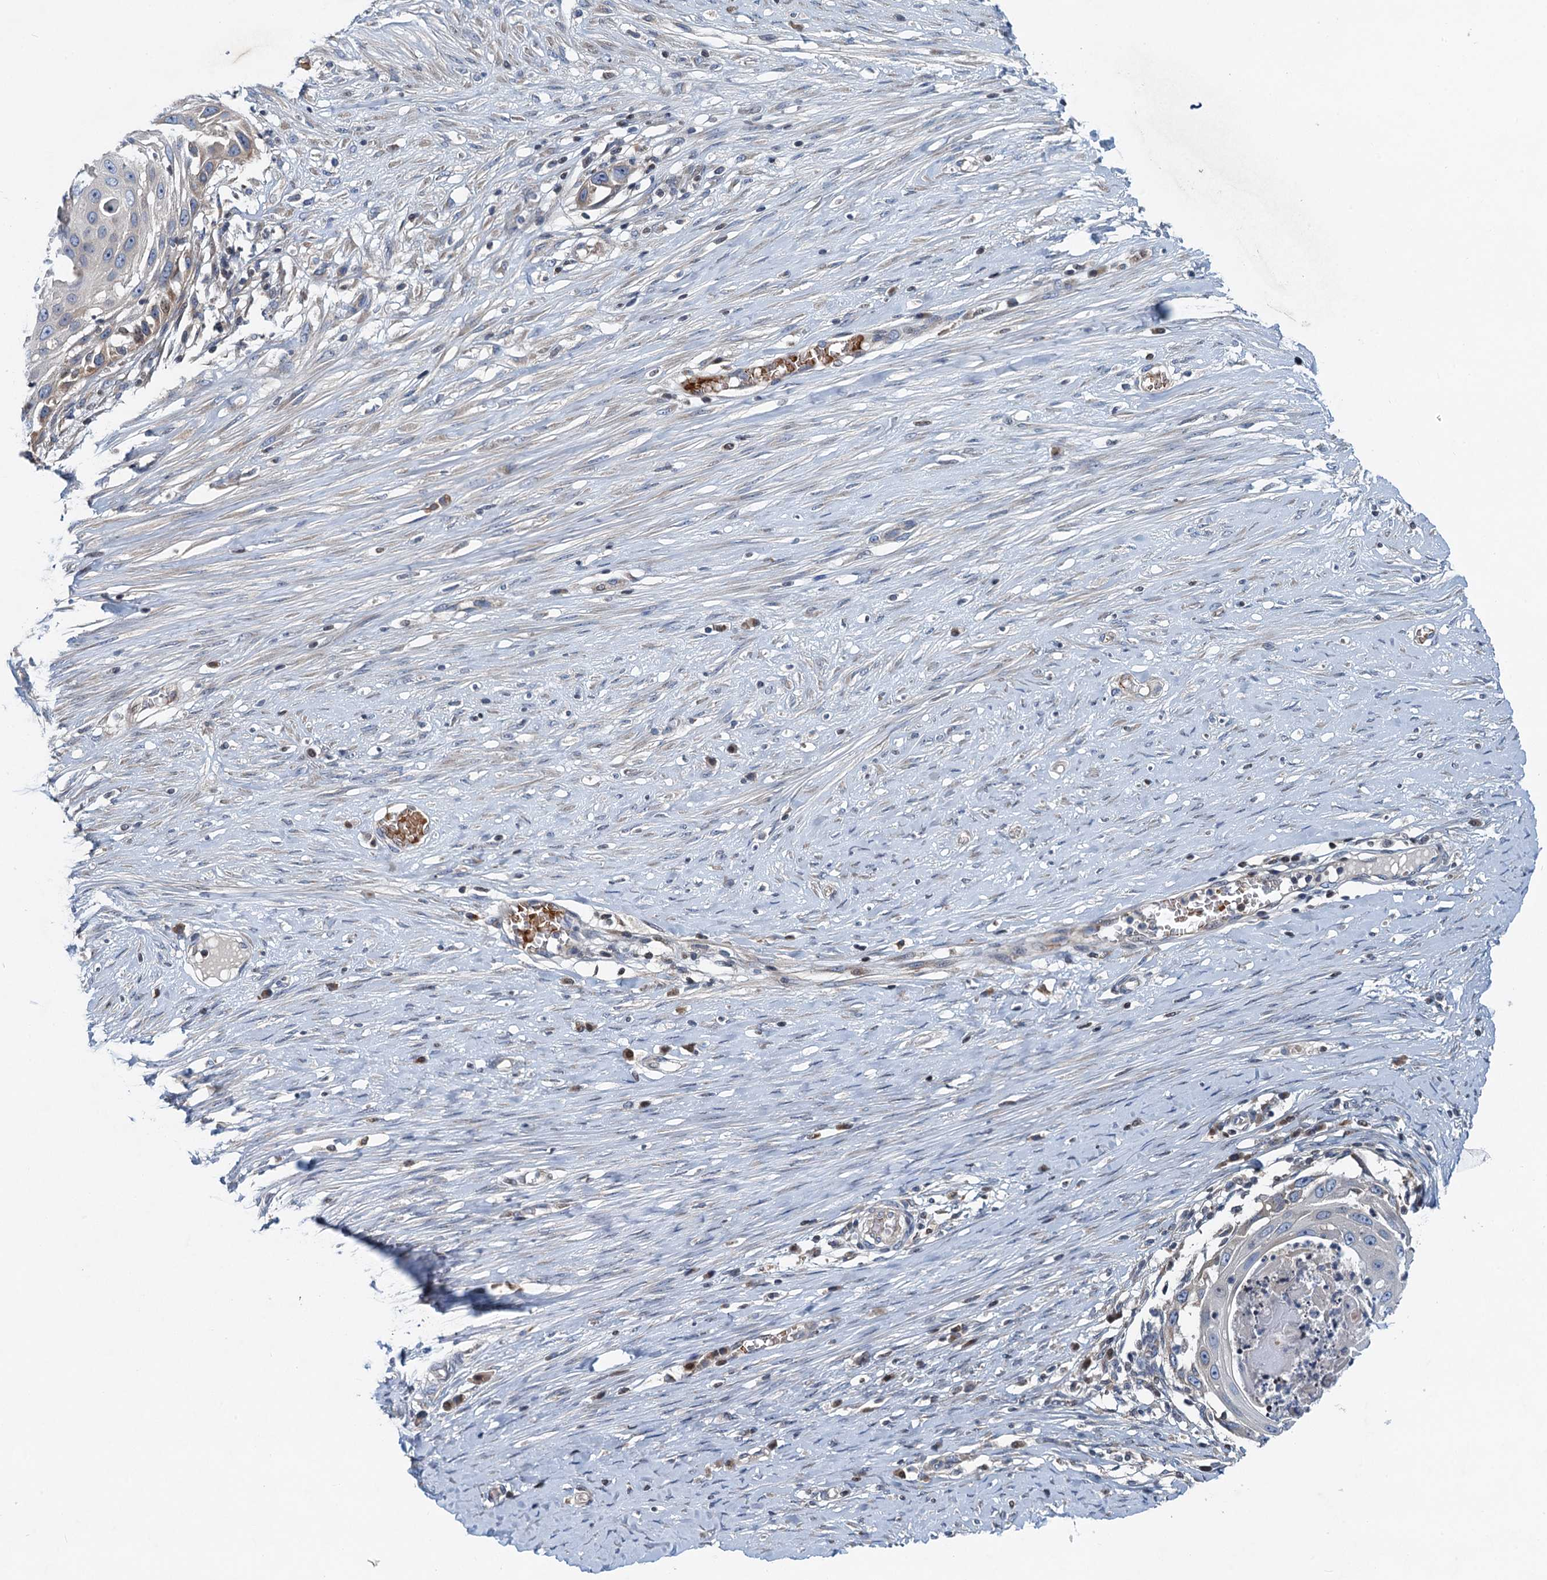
{"staining": {"intensity": "negative", "quantity": "none", "location": "none"}, "tissue": "skin cancer", "cell_type": "Tumor cells", "image_type": "cancer", "snomed": [{"axis": "morphology", "description": "Squamous cell carcinoma, NOS"}, {"axis": "topography", "description": "Skin"}], "caption": "The immunohistochemistry (IHC) micrograph has no significant staining in tumor cells of skin cancer (squamous cell carcinoma) tissue.", "gene": "NBEA", "patient": {"sex": "female", "age": 44}}